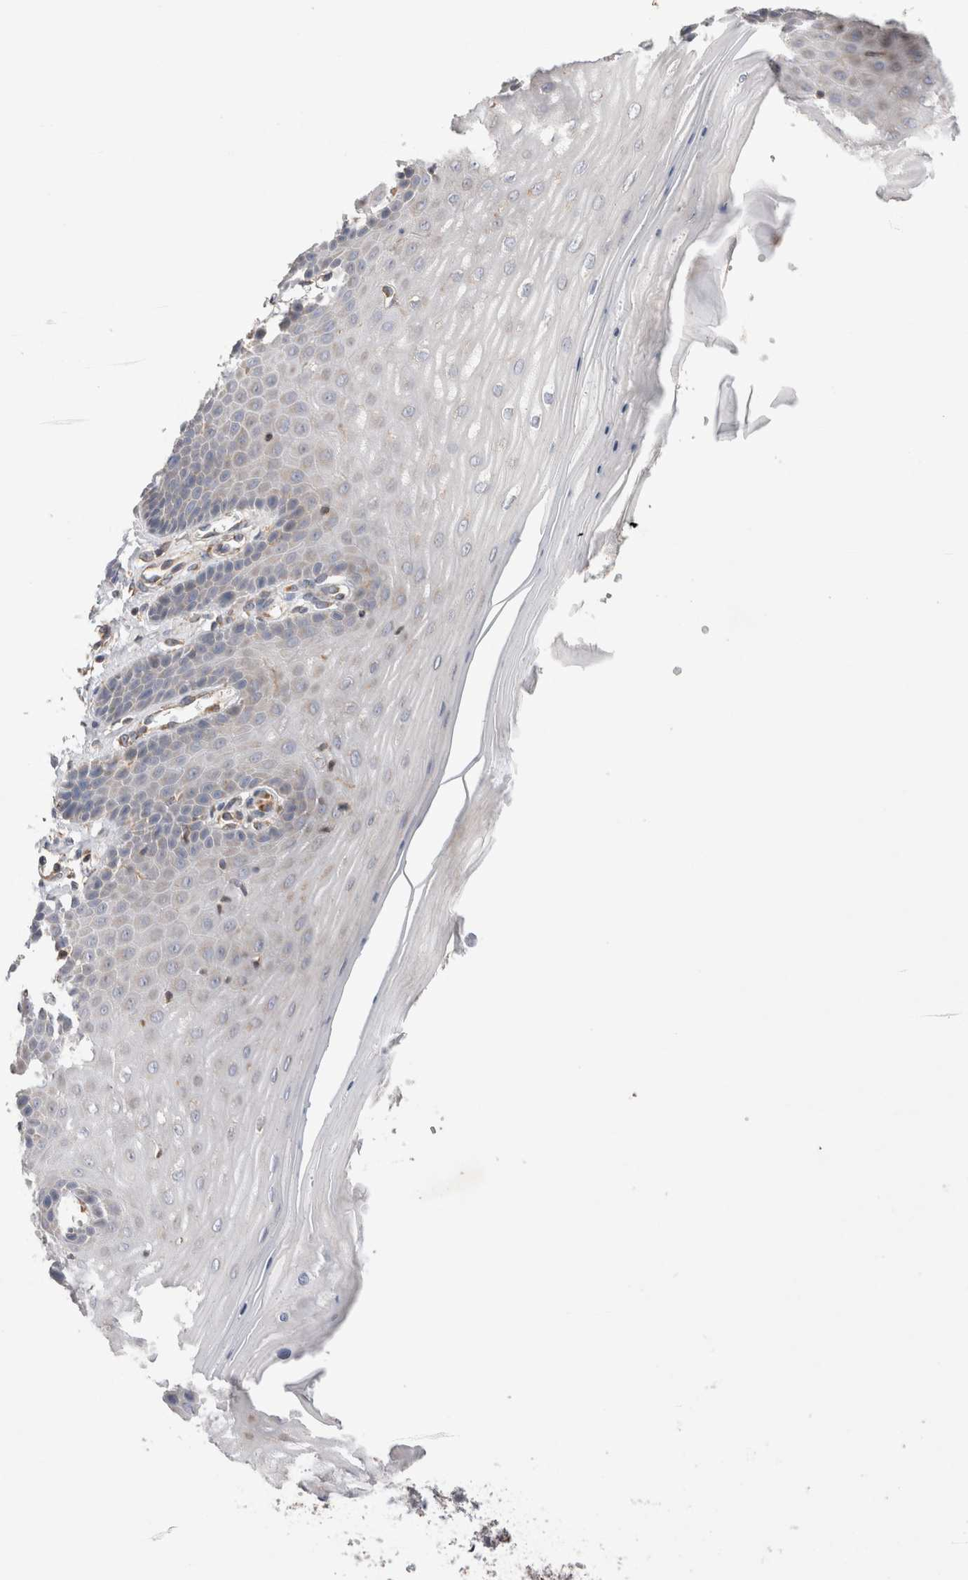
{"staining": {"intensity": "moderate", "quantity": ">75%", "location": "cytoplasmic/membranous"}, "tissue": "cervix", "cell_type": "Glandular cells", "image_type": "normal", "snomed": [{"axis": "morphology", "description": "Normal tissue, NOS"}, {"axis": "topography", "description": "Cervix"}], "caption": "Moderate cytoplasmic/membranous expression is identified in approximately >75% of glandular cells in benign cervix.", "gene": "TBC1D16", "patient": {"sex": "female", "age": 55}}